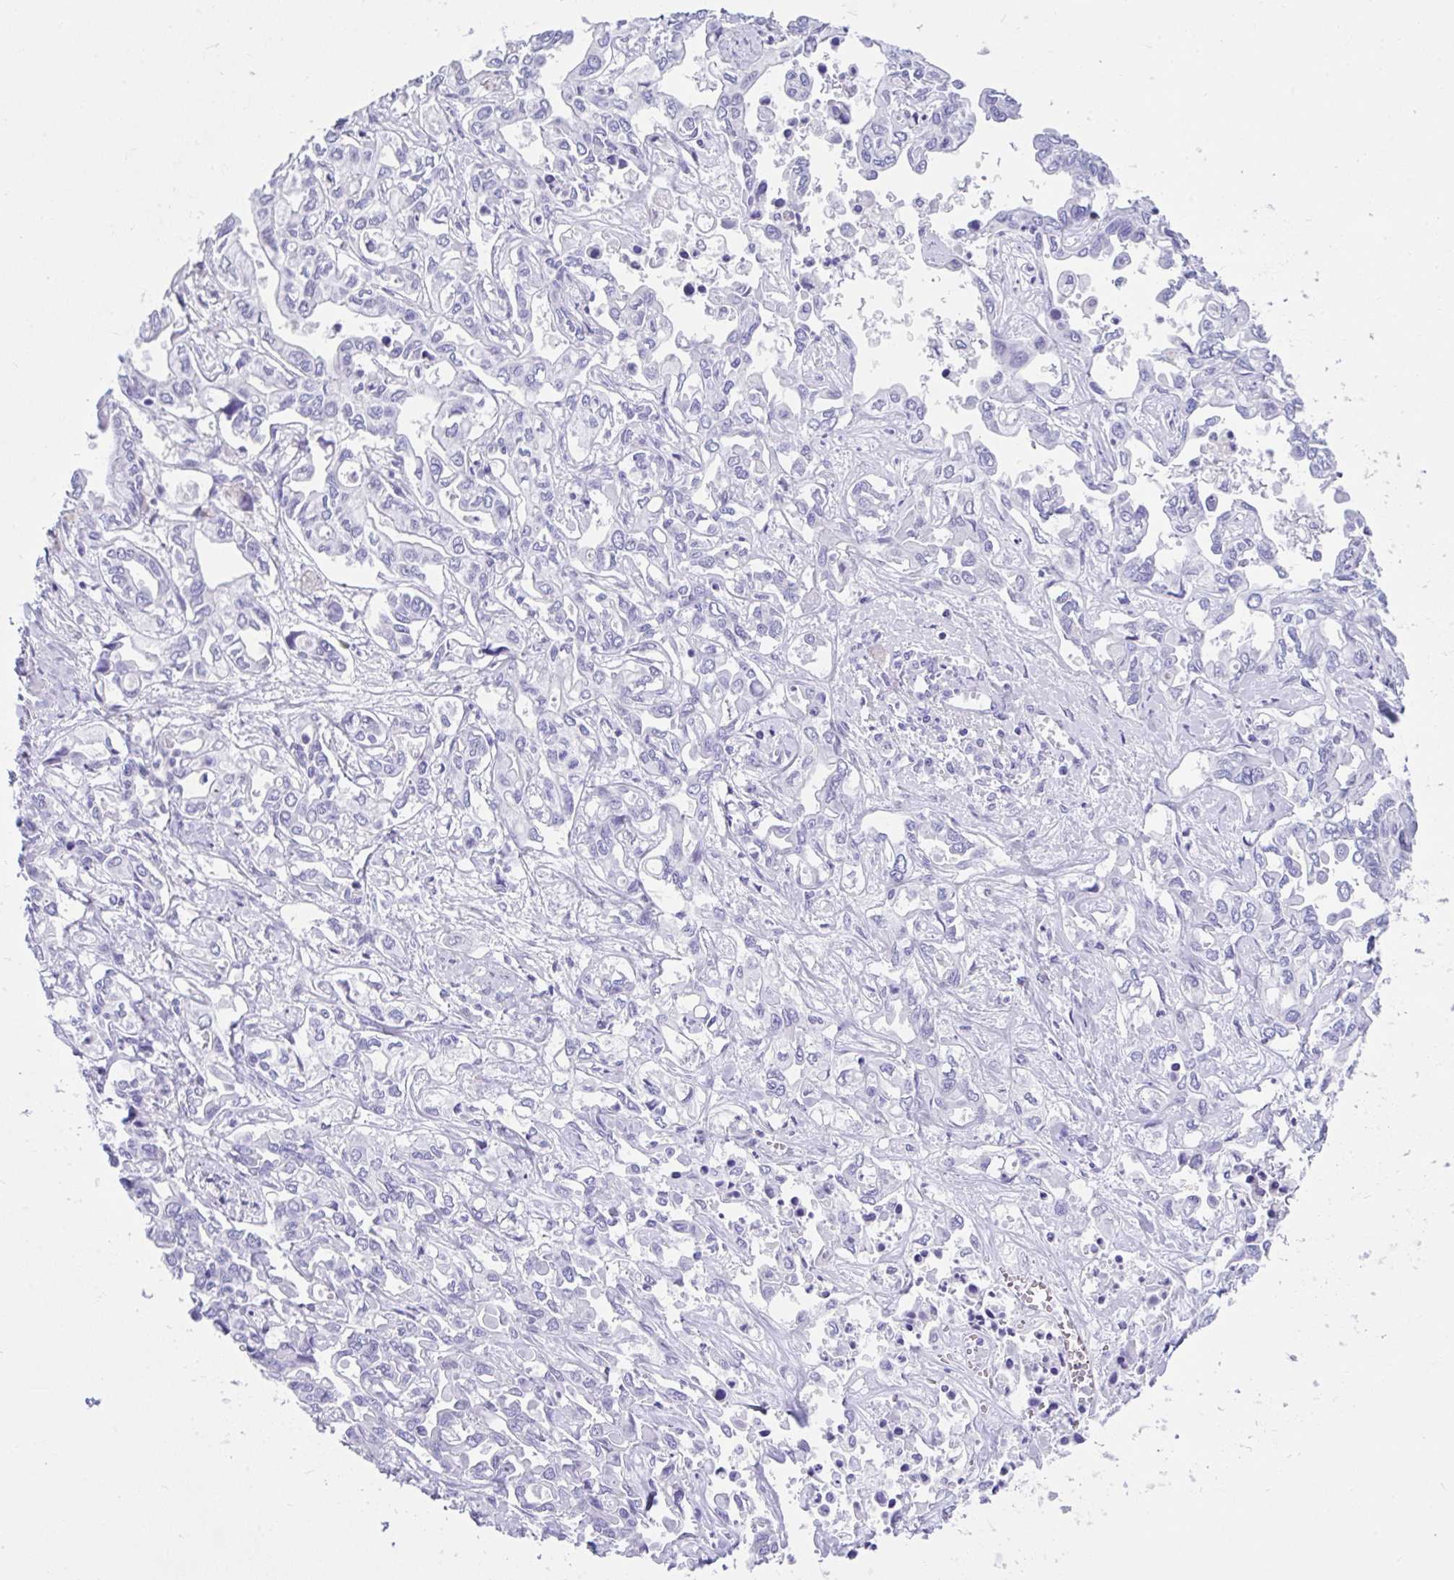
{"staining": {"intensity": "negative", "quantity": "none", "location": "none"}, "tissue": "liver cancer", "cell_type": "Tumor cells", "image_type": "cancer", "snomed": [{"axis": "morphology", "description": "Cholangiocarcinoma"}, {"axis": "topography", "description": "Liver"}], "caption": "There is no significant positivity in tumor cells of liver cancer (cholangiocarcinoma).", "gene": "FAM107A", "patient": {"sex": "female", "age": 64}}